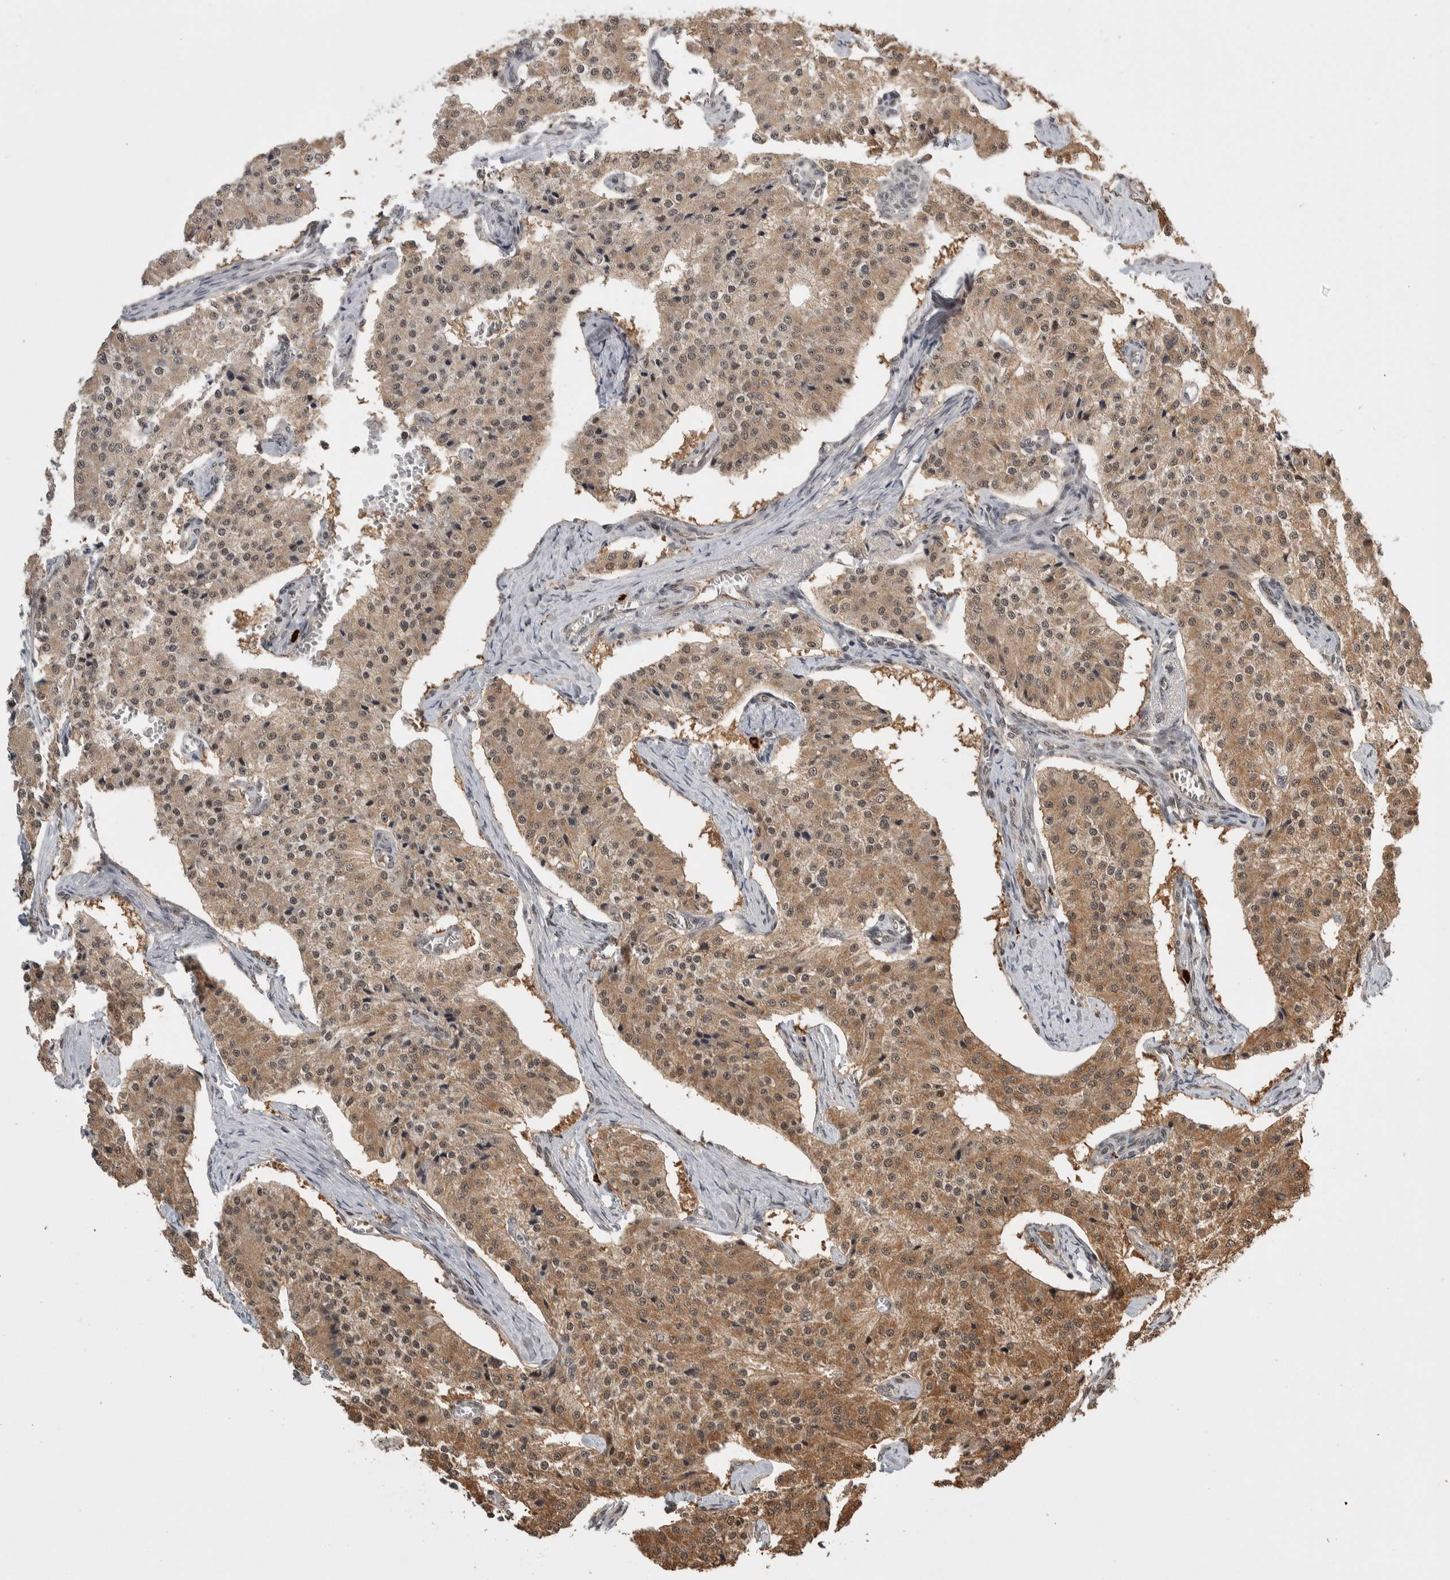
{"staining": {"intensity": "moderate", "quantity": ">75%", "location": "cytoplasmic/membranous"}, "tissue": "carcinoid", "cell_type": "Tumor cells", "image_type": "cancer", "snomed": [{"axis": "morphology", "description": "Carcinoid, malignant, NOS"}, {"axis": "topography", "description": "Colon"}], "caption": "A micrograph of carcinoid stained for a protein exhibits moderate cytoplasmic/membranous brown staining in tumor cells.", "gene": "ZNF592", "patient": {"sex": "female", "age": 52}}